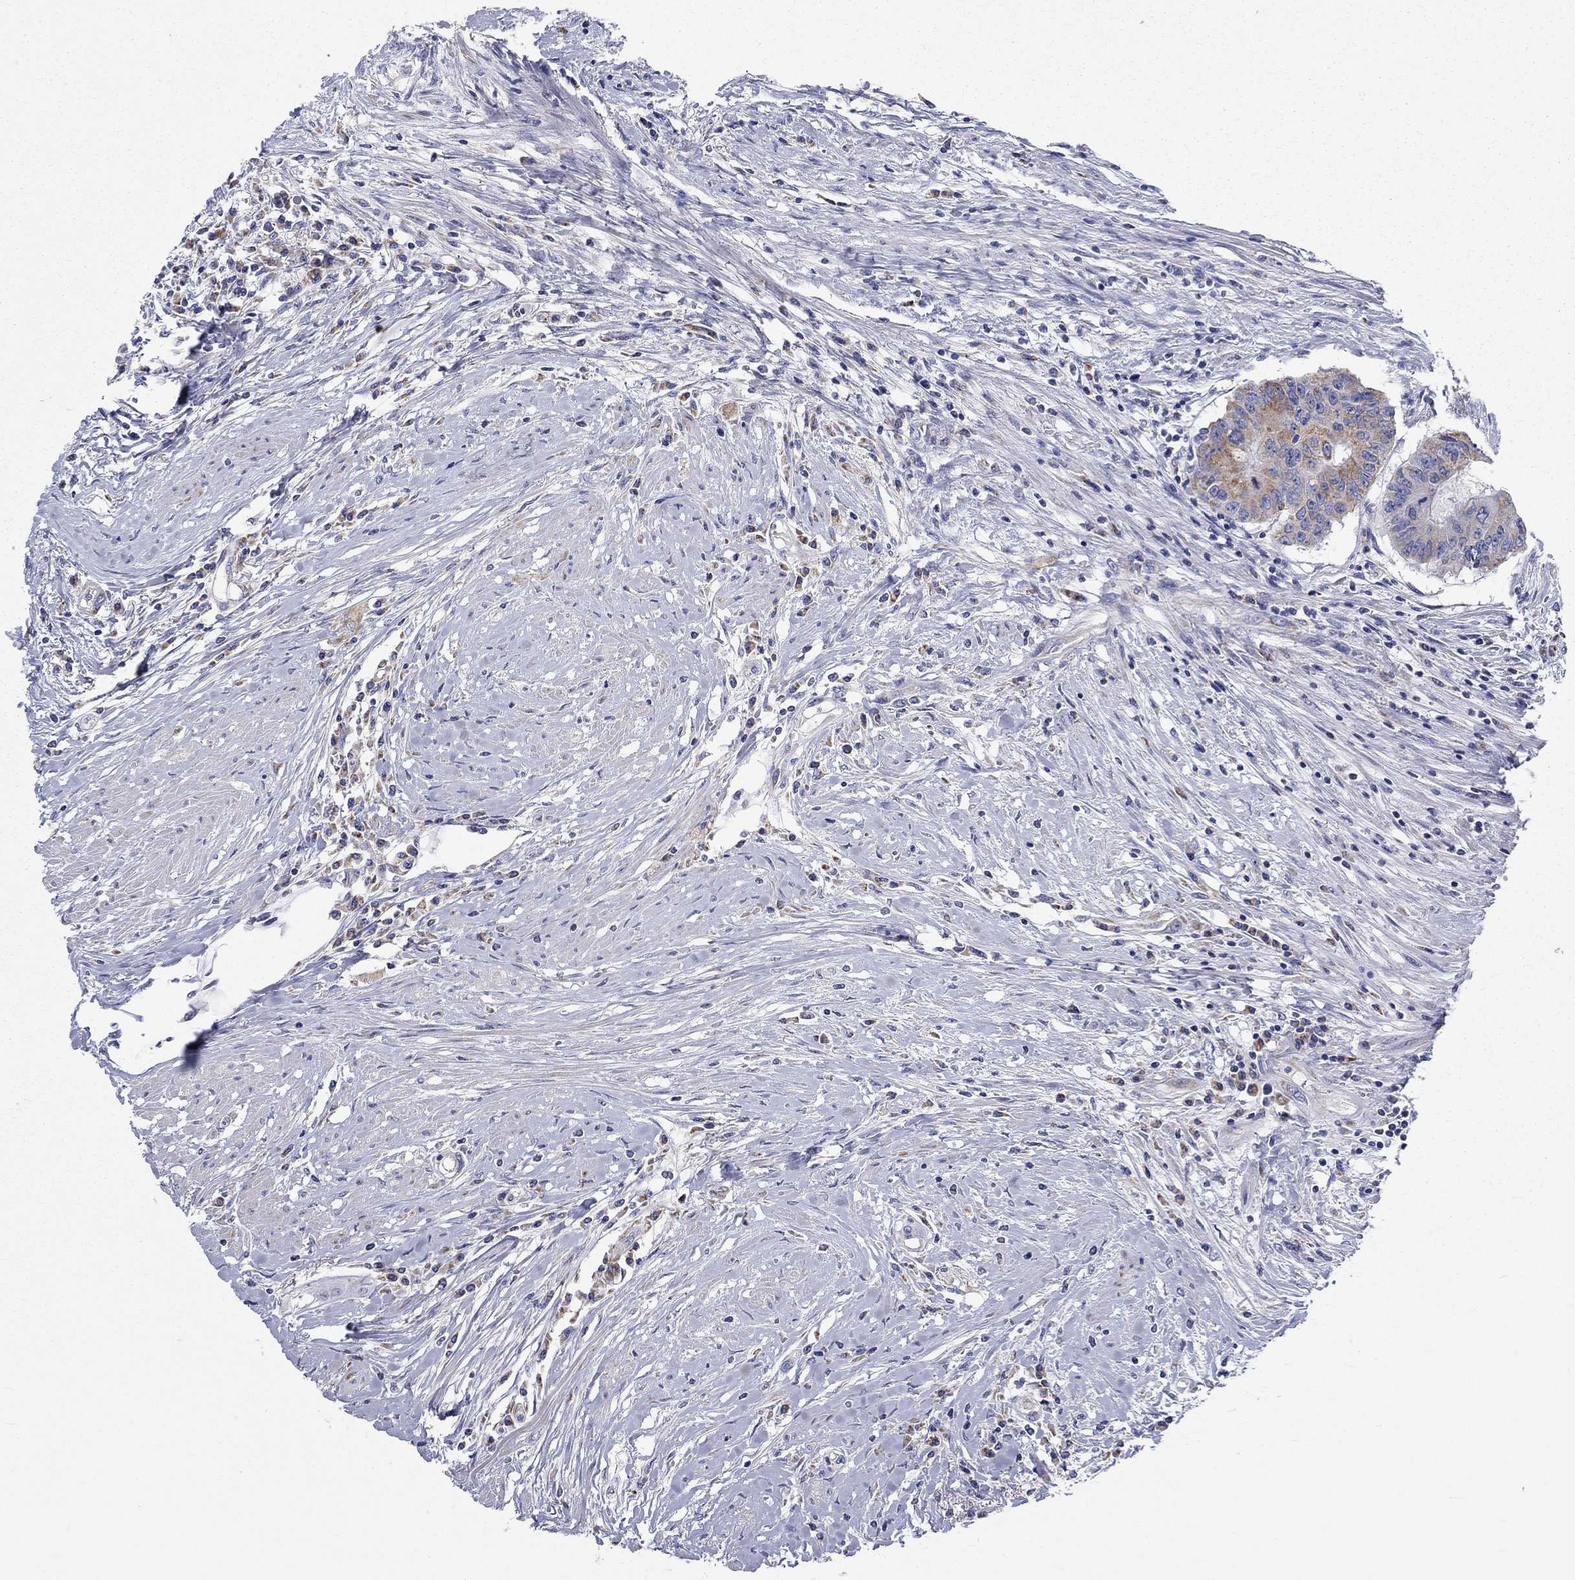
{"staining": {"intensity": "moderate", "quantity": ">75%", "location": "cytoplasmic/membranous"}, "tissue": "colorectal cancer", "cell_type": "Tumor cells", "image_type": "cancer", "snomed": [{"axis": "morphology", "description": "Adenocarcinoma, NOS"}, {"axis": "topography", "description": "Rectum"}], "caption": "Immunohistochemistry (DAB) staining of colorectal cancer (adenocarcinoma) shows moderate cytoplasmic/membranous protein positivity in about >75% of tumor cells.", "gene": "RCAN1", "patient": {"sex": "male", "age": 59}}